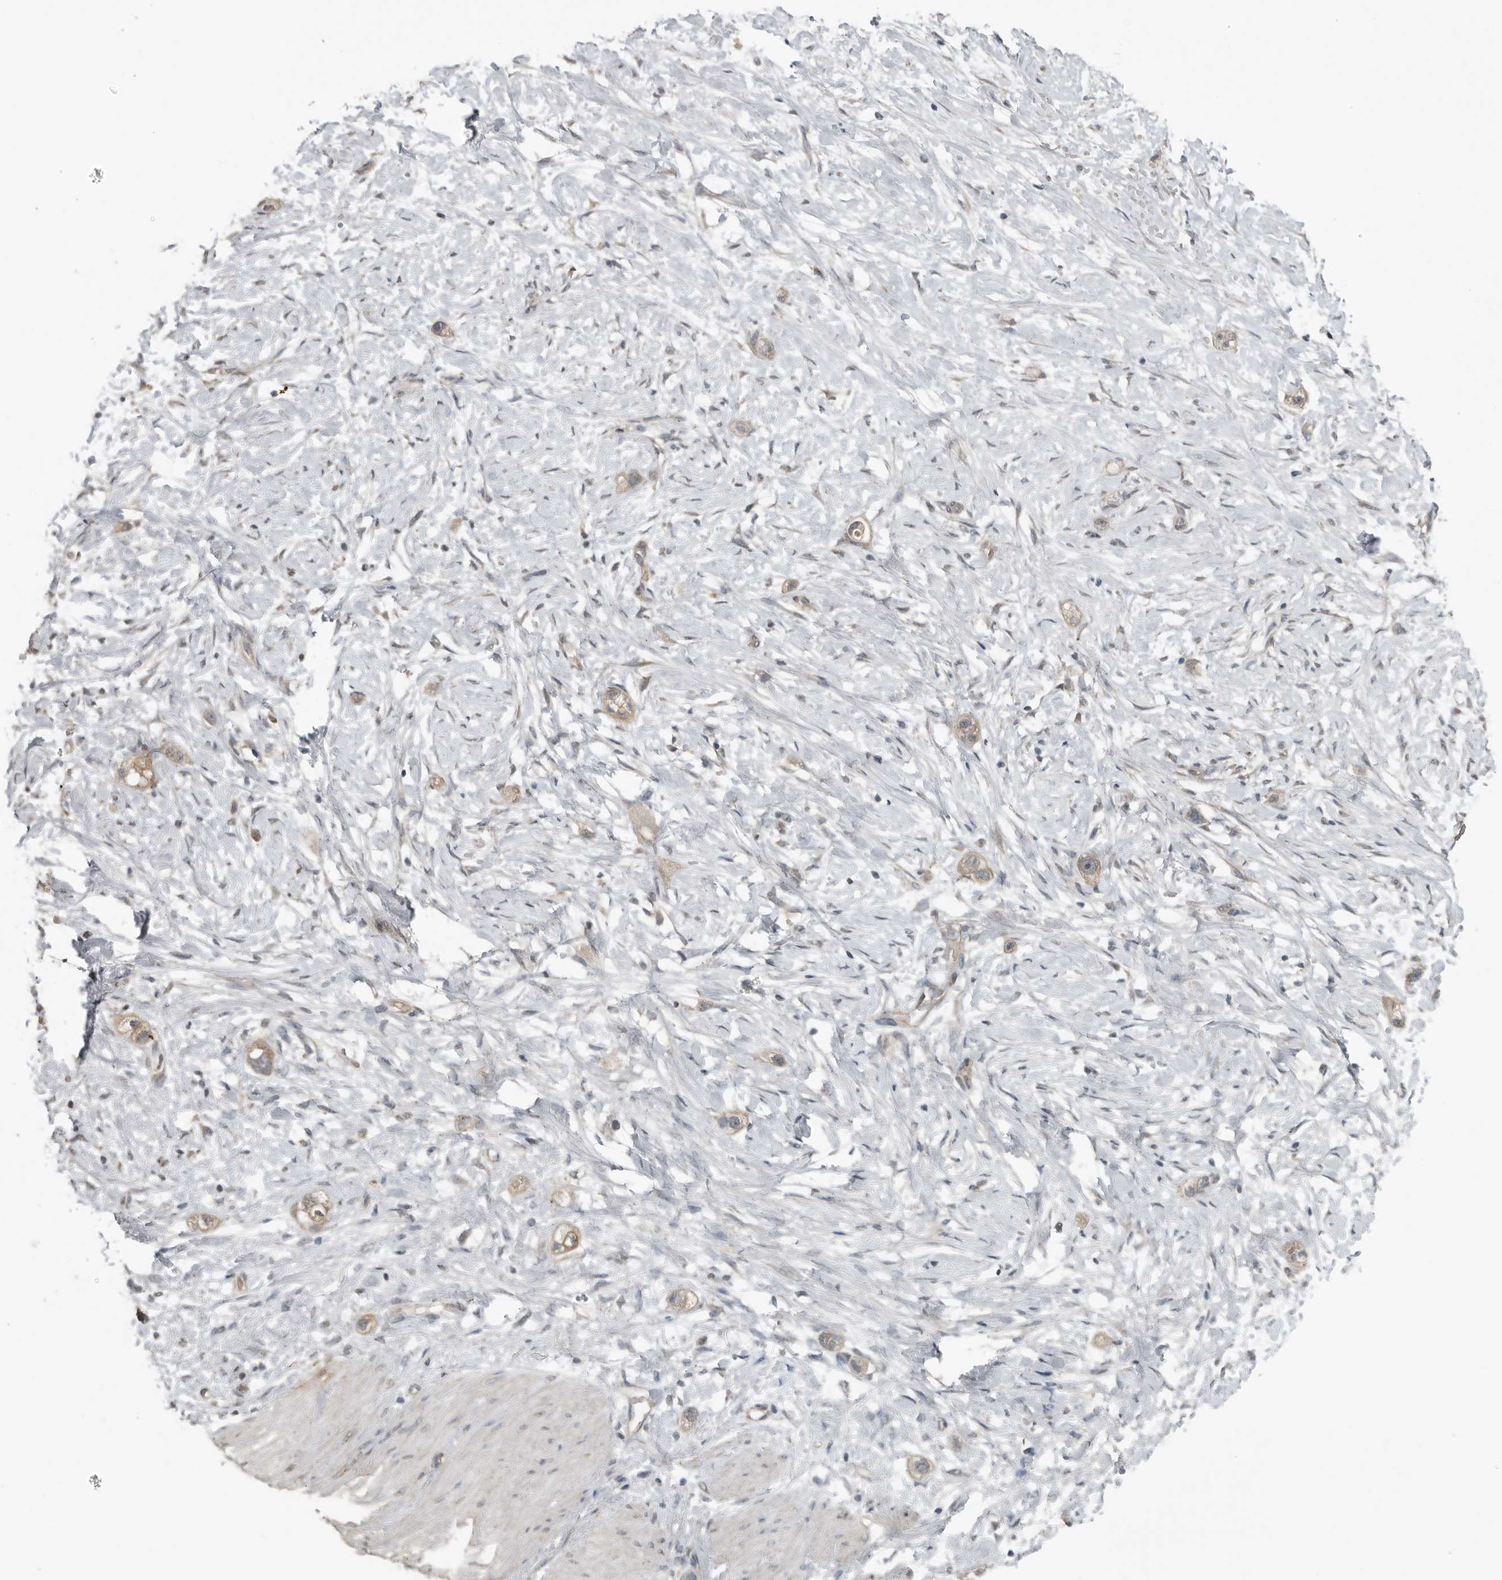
{"staining": {"intensity": "weak", "quantity": ">75%", "location": "cytoplasmic/membranous"}, "tissue": "stomach cancer", "cell_type": "Tumor cells", "image_type": "cancer", "snomed": [{"axis": "morphology", "description": "Adenocarcinoma, NOS"}, {"axis": "topography", "description": "Stomach"}, {"axis": "topography", "description": "Stomach, lower"}], "caption": "Tumor cells display low levels of weak cytoplasmic/membranous expression in about >75% of cells in stomach adenocarcinoma.", "gene": "AFAP1", "patient": {"sex": "female", "age": 48}}